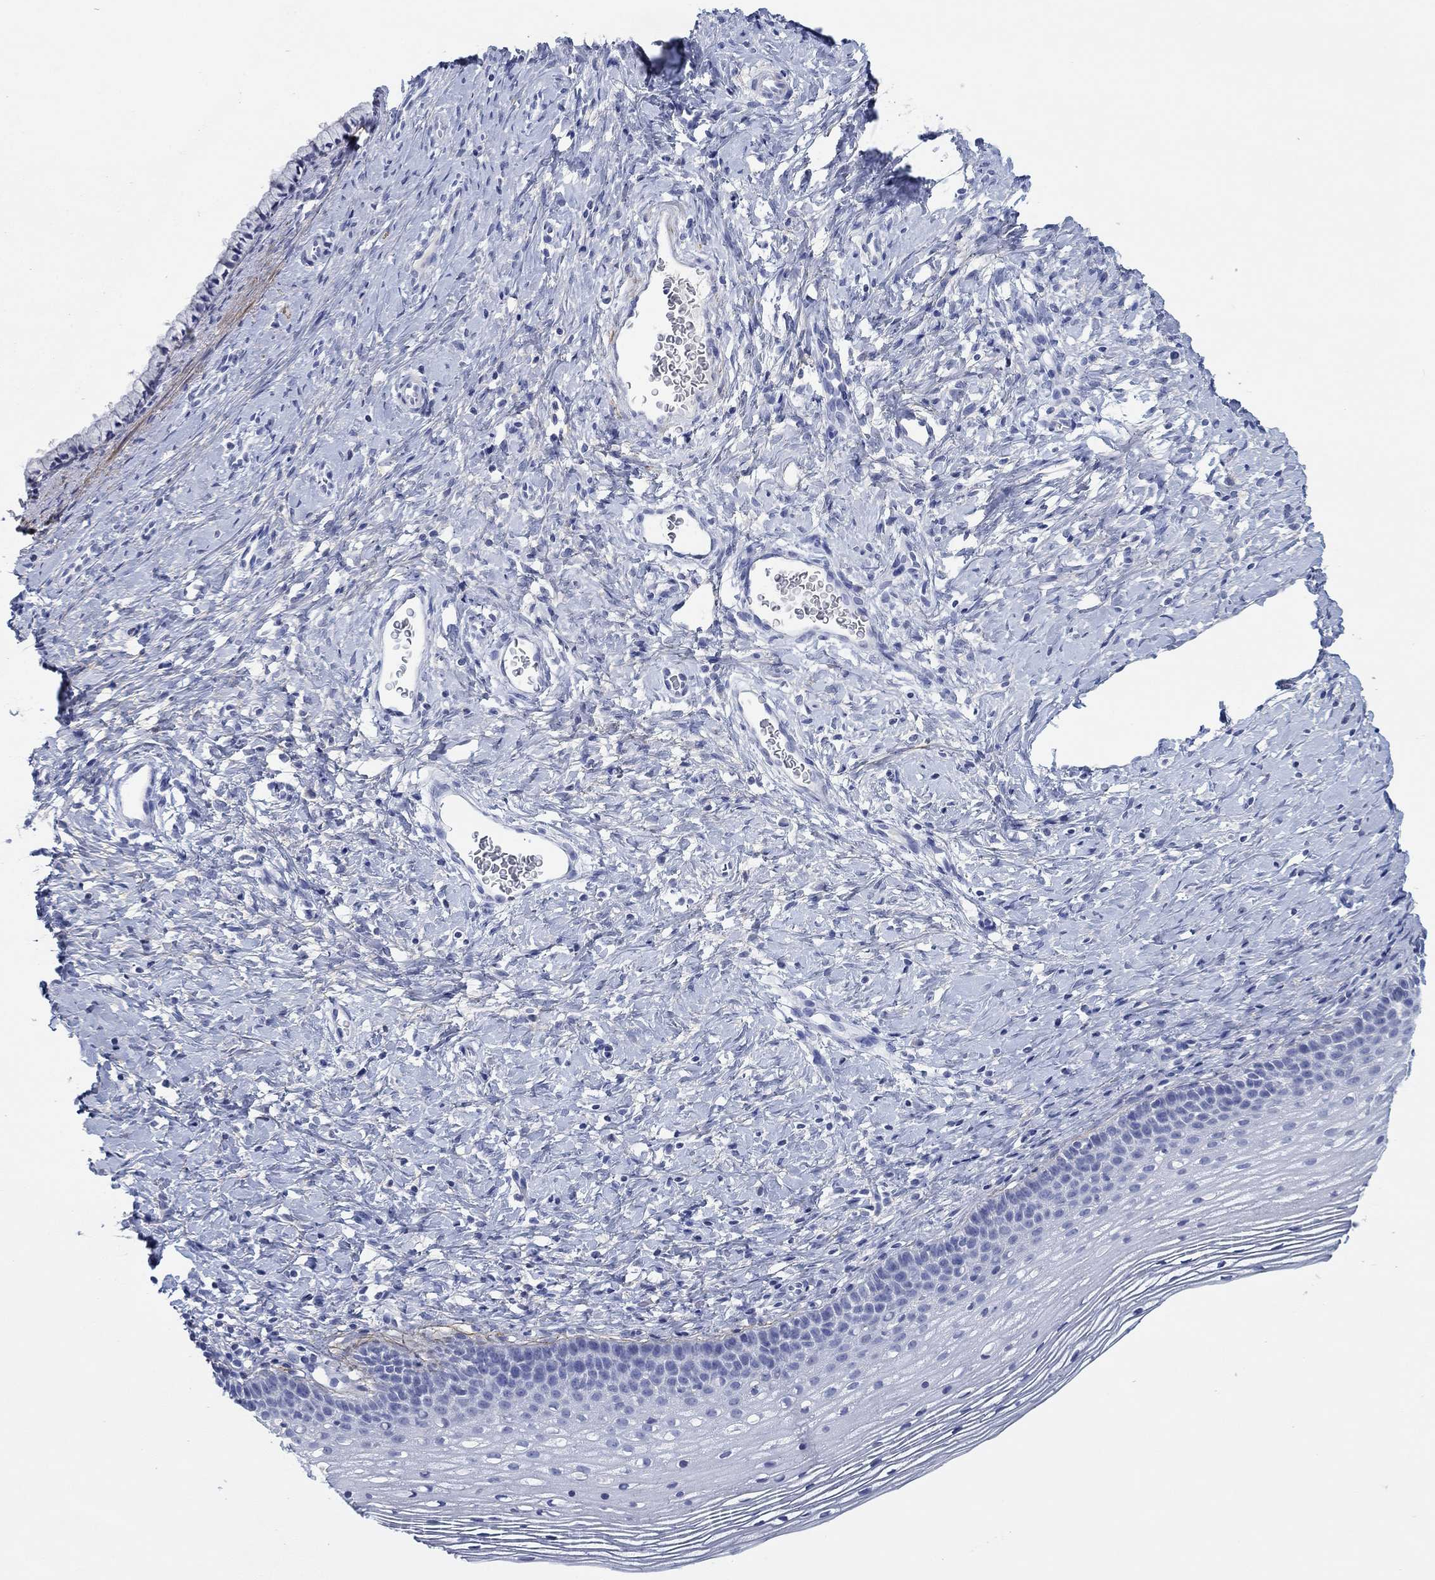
{"staining": {"intensity": "negative", "quantity": "none", "location": "none"}, "tissue": "cervix", "cell_type": "Glandular cells", "image_type": "normal", "snomed": [{"axis": "morphology", "description": "Normal tissue, NOS"}, {"axis": "topography", "description": "Cervix"}], "caption": "DAB (3,3'-diaminobenzidine) immunohistochemical staining of unremarkable cervix displays no significant positivity in glandular cells.", "gene": "PDYN", "patient": {"sex": "female", "age": 39}}